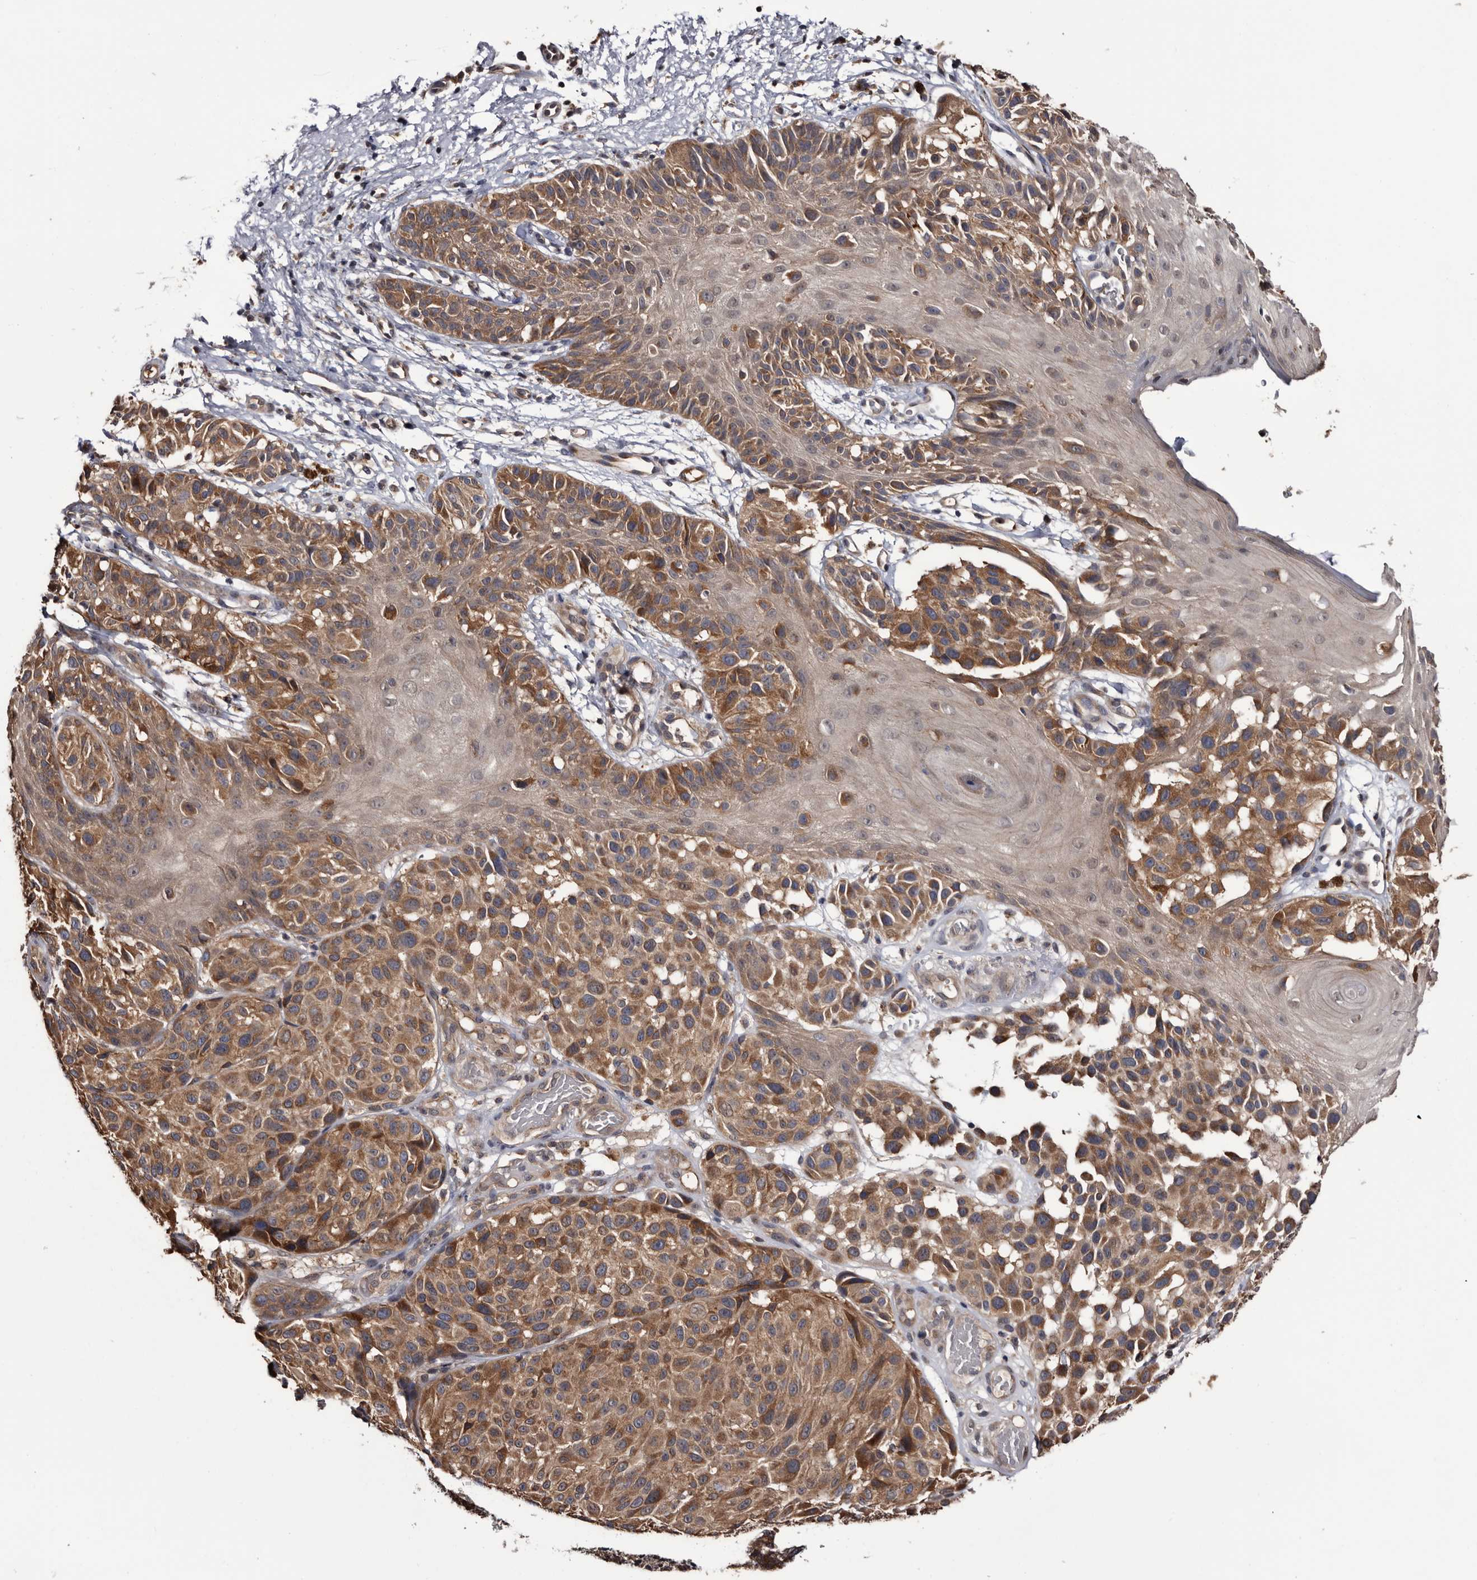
{"staining": {"intensity": "moderate", "quantity": ">75%", "location": "cytoplasmic/membranous"}, "tissue": "melanoma", "cell_type": "Tumor cells", "image_type": "cancer", "snomed": [{"axis": "morphology", "description": "Malignant melanoma, NOS"}, {"axis": "topography", "description": "Skin"}], "caption": "Moderate cytoplasmic/membranous positivity for a protein is present in approximately >75% of tumor cells of melanoma using IHC.", "gene": "TTI2", "patient": {"sex": "male", "age": 83}}